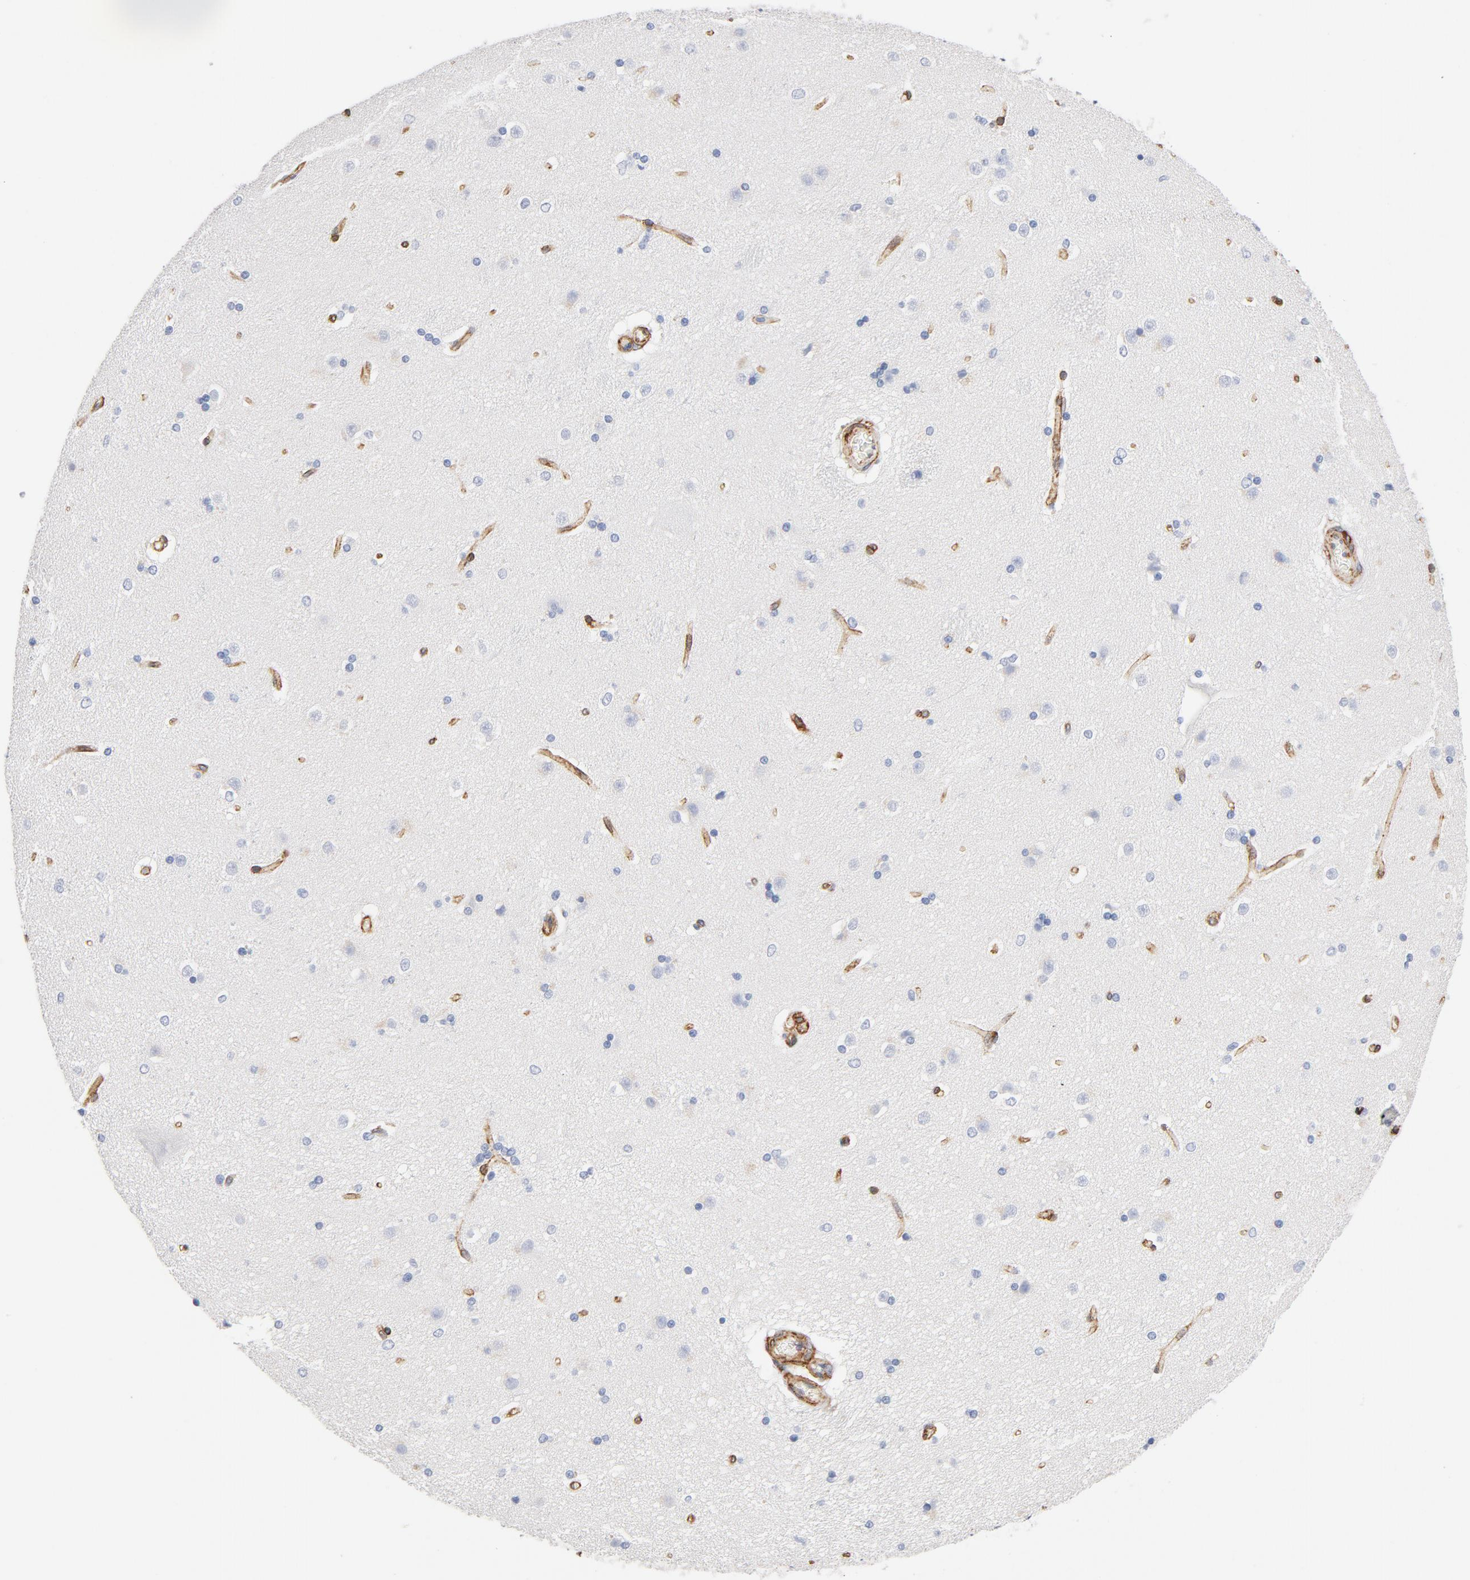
{"staining": {"intensity": "negative", "quantity": "none", "location": "none"}, "tissue": "caudate", "cell_type": "Glial cells", "image_type": "normal", "snomed": [{"axis": "morphology", "description": "Normal tissue, NOS"}, {"axis": "topography", "description": "Lateral ventricle wall"}], "caption": "Image shows no protein expression in glial cells of unremarkable caudate.", "gene": "SERPINH1", "patient": {"sex": "female", "age": 19}}